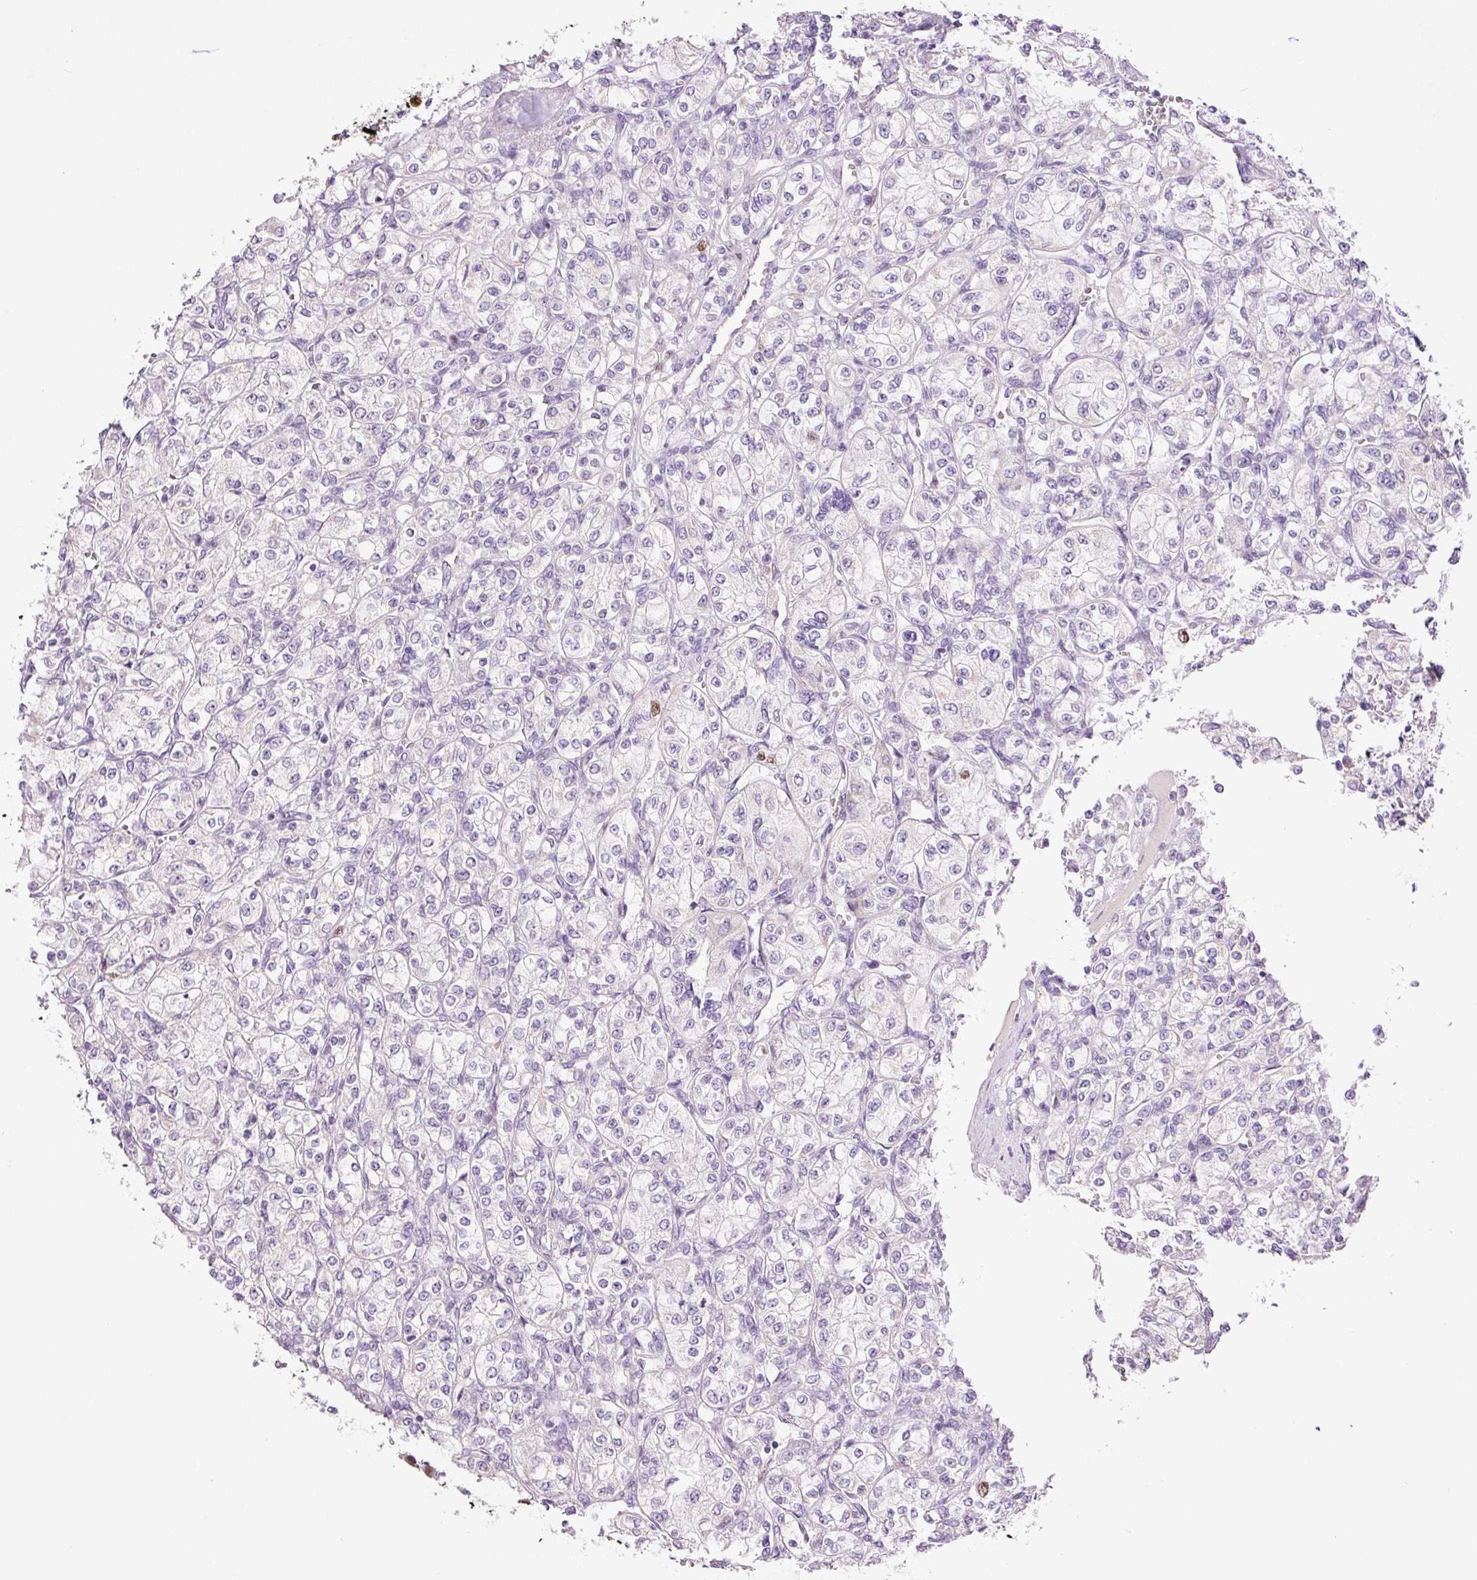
{"staining": {"intensity": "negative", "quantity": "none", "location": "none"}, "tissue": "renal cancer", "cell_type": "Tumor cells", "image_type": "cancer", "snomed": [{"axis": "morphology", "description": "Adenocarcinoma, NOS"}, {"axis": "topography", "description": "Kidney"}], "caption": "DAB immunohistochemical staining of adenocarcinoma (renal) demonstrates no significant positivity in tumor cells. (Brightfield microscopy of DAB (3,3'-diaminobenzidine) IHC at high magnification).", "gene": "KPNA2", "patient": {"sex": "male", "age": 77}}